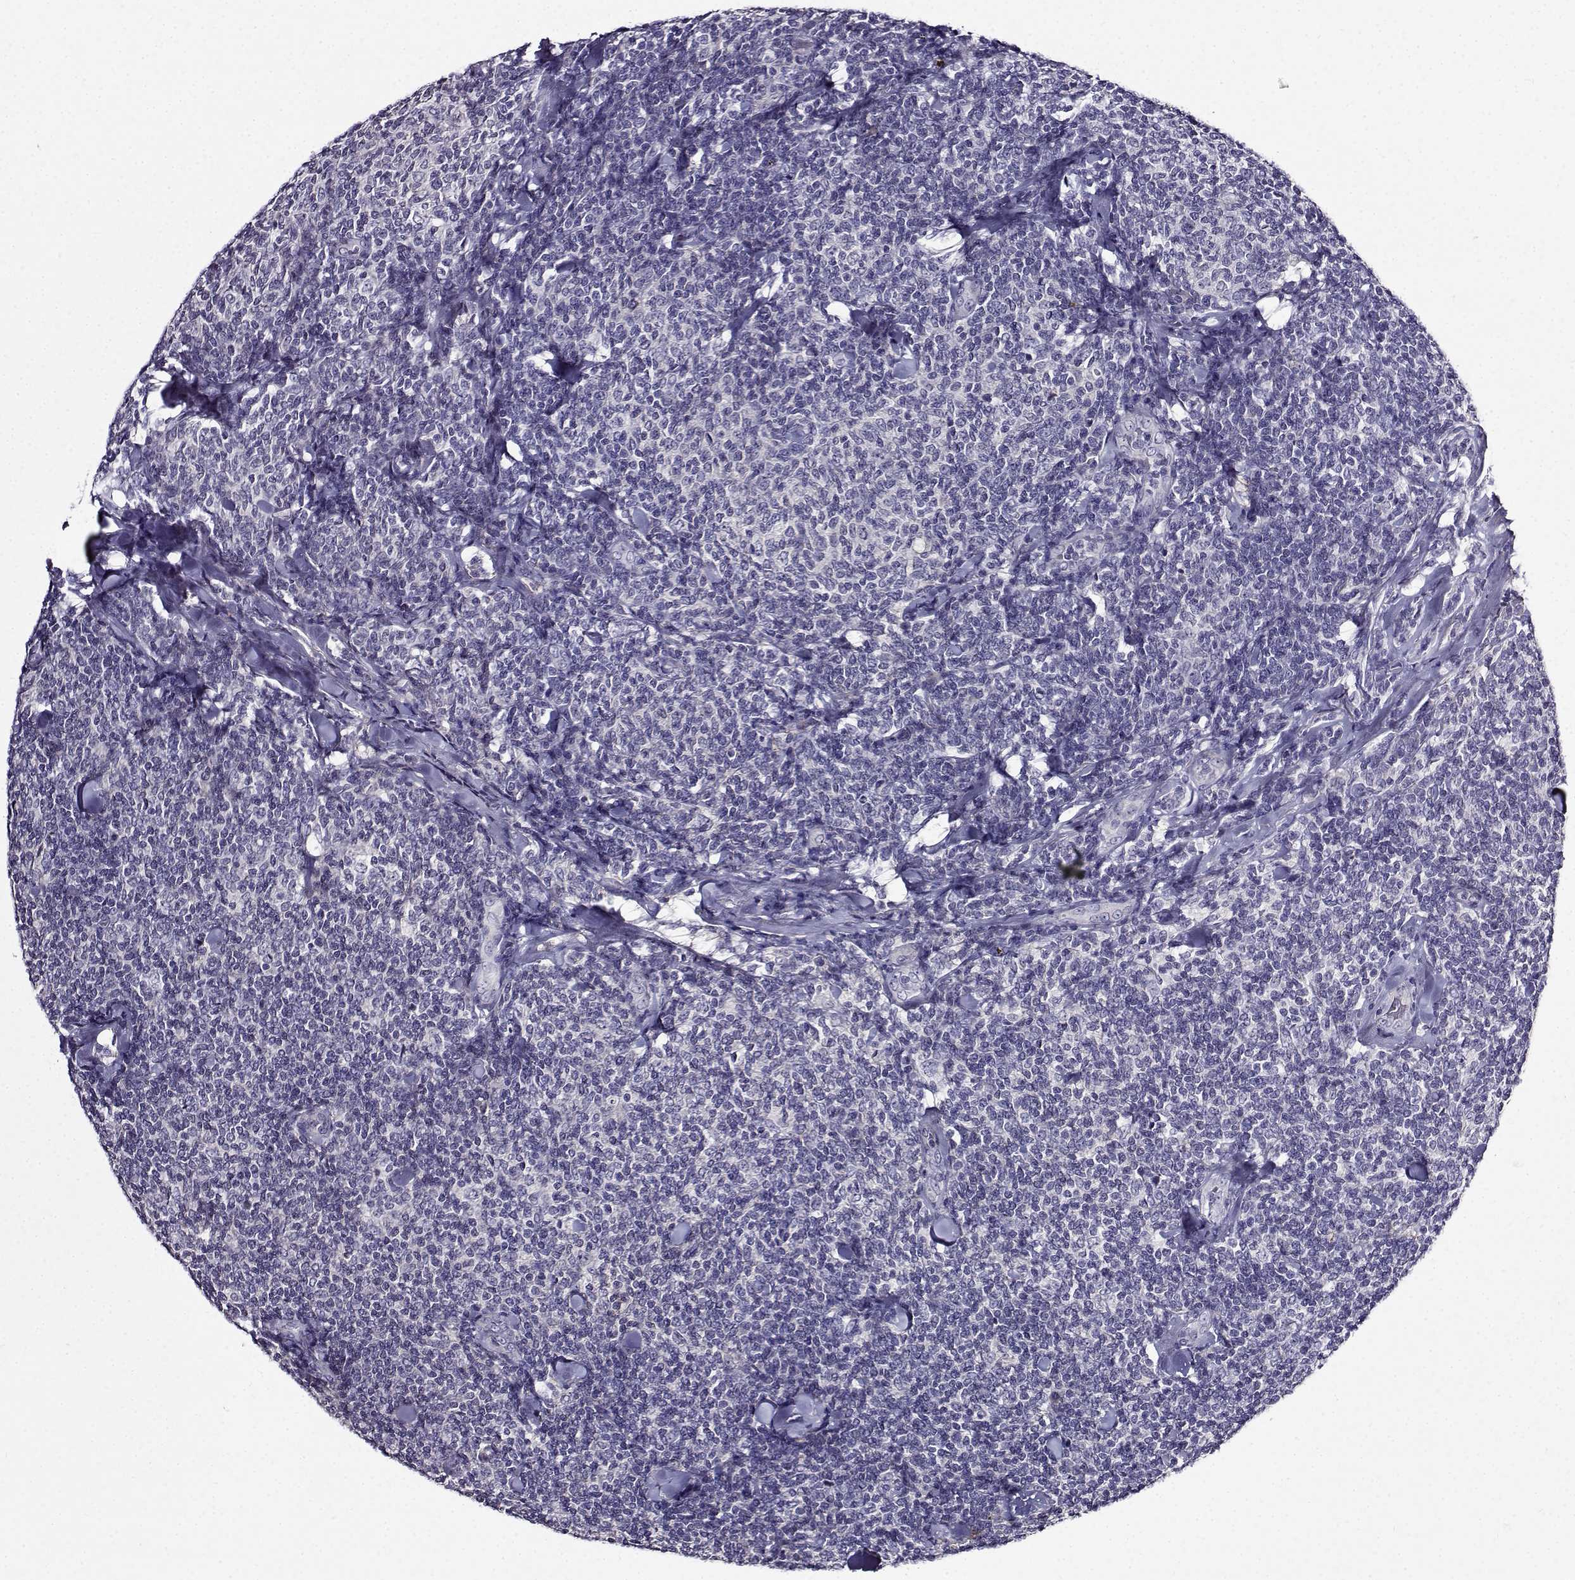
{"staining": {"intensity": "negative", "quantity": "none", "location": "none"}, "tissue": "lymphoma", "cell_type": "Tumor cells", "image_type": "cancer", "snomed": [{"axis": "morphology", "description": "Malignant lymphoma, non-Hodgkin's type, Low grade"}, {"axis": "topography", "description": "Lymph node"}], "caption": "Immunohistochemistry (IHC) histopathology image of neoplastic tissue: low-grade malignant lymphoma, non-Hodgkin's type stained with DAB (3,3'-diaminobenzidine) shows no significant protein expression in tumor cells.", "gene": "TMEM266", "patient": {"sex": "female", "age": 56}}